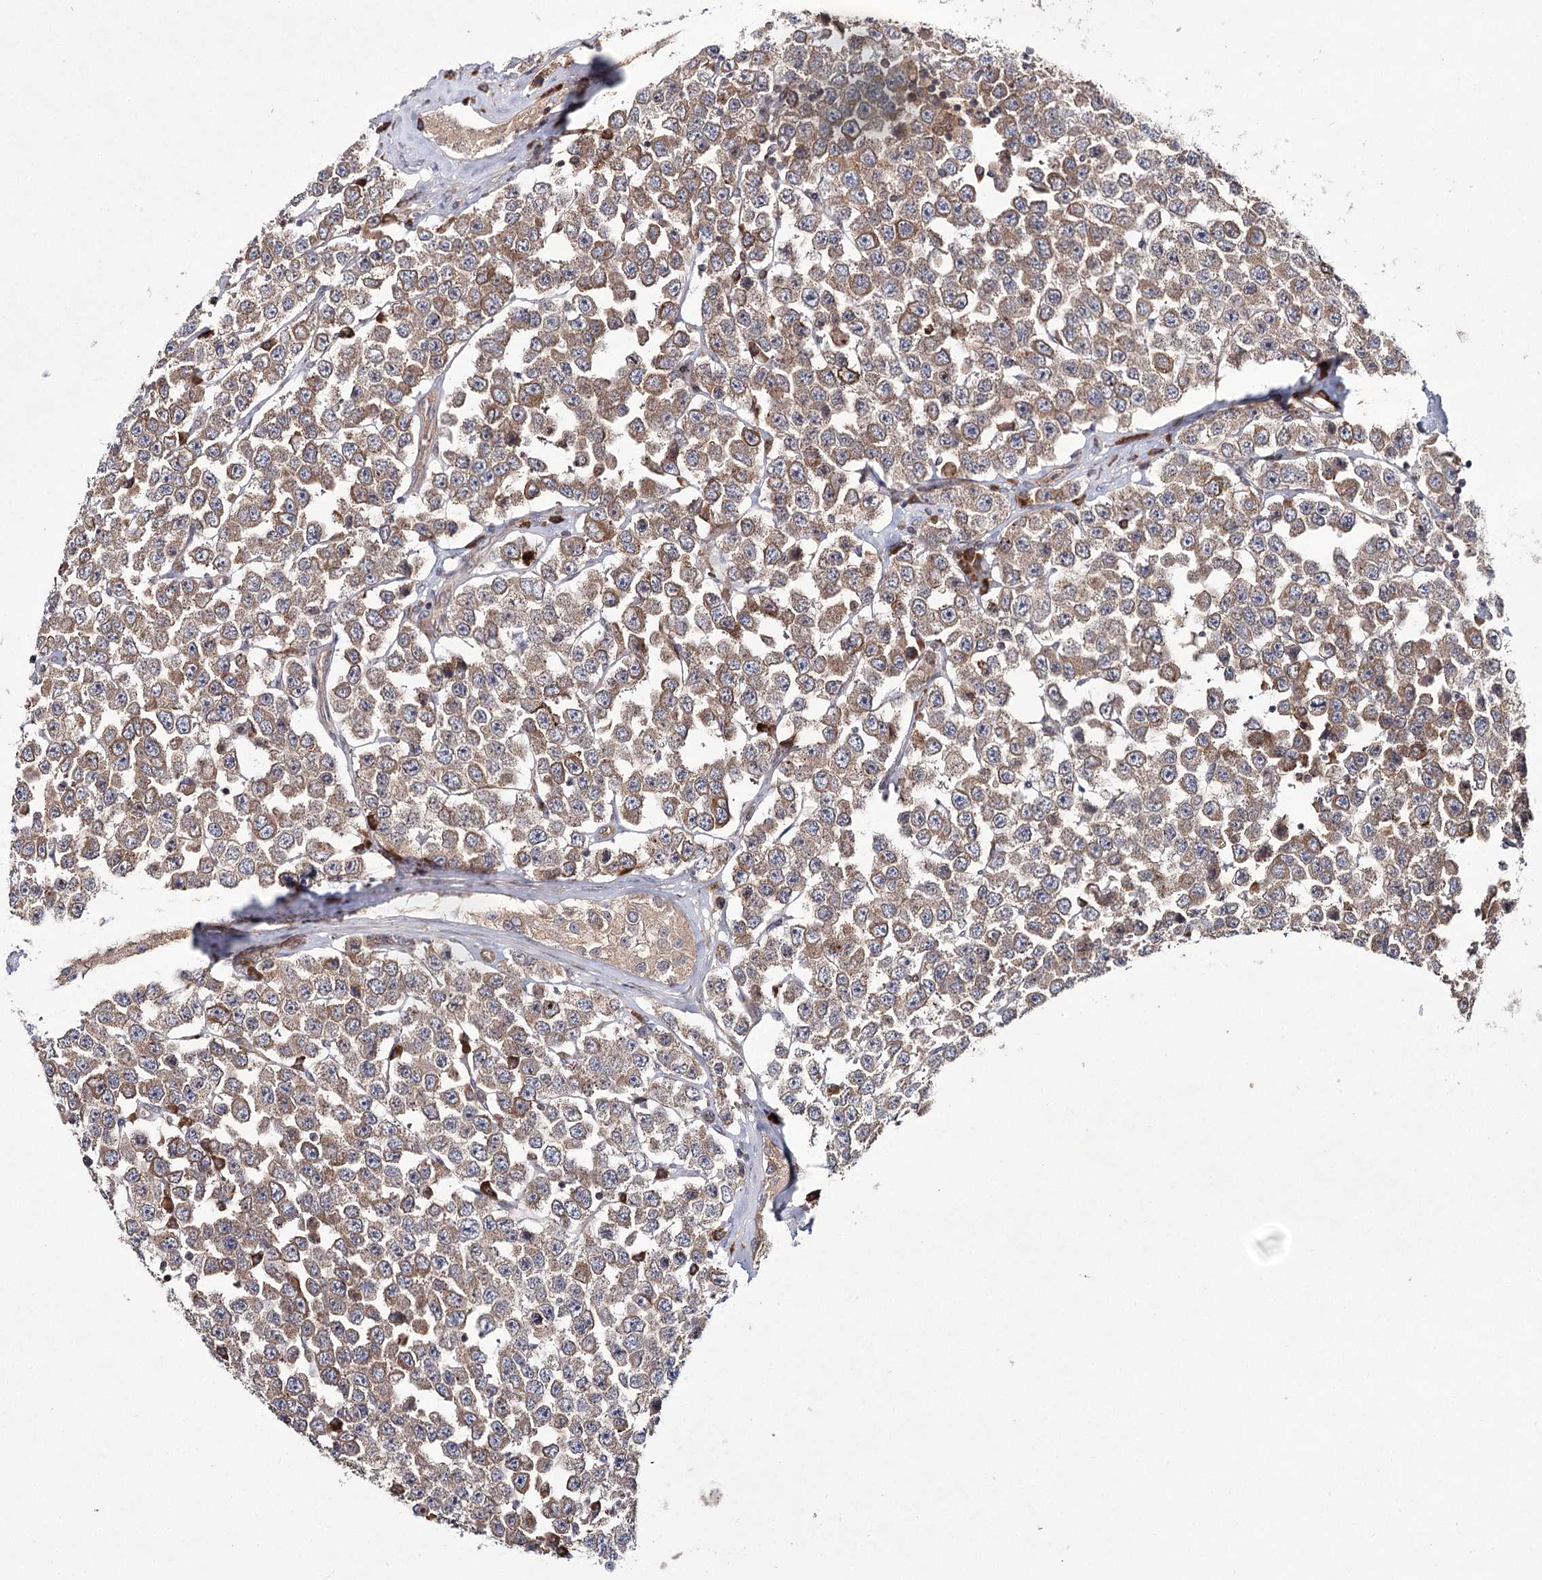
{"staining": {"intensity": "weak", "quantity": ">75%", "location": "cytoplasmic/membranous"}, "tissue": "testis cancer", "cell_type": "Tumor cells", "image_type": "cancer", "snomed": [{"axis": "morphology", "description": "Seminoma, NOS"}, {"axis": "topography", "description": "Testis"}], "caption": "The photomicrograph shows staining of testis cancer (seminoma), revealing weak cytoplasmic/membranous protein positivity (brown color) within tumor cells.", "gene": "HECTD2", "patient": {"sex": "male", "age": 28}}